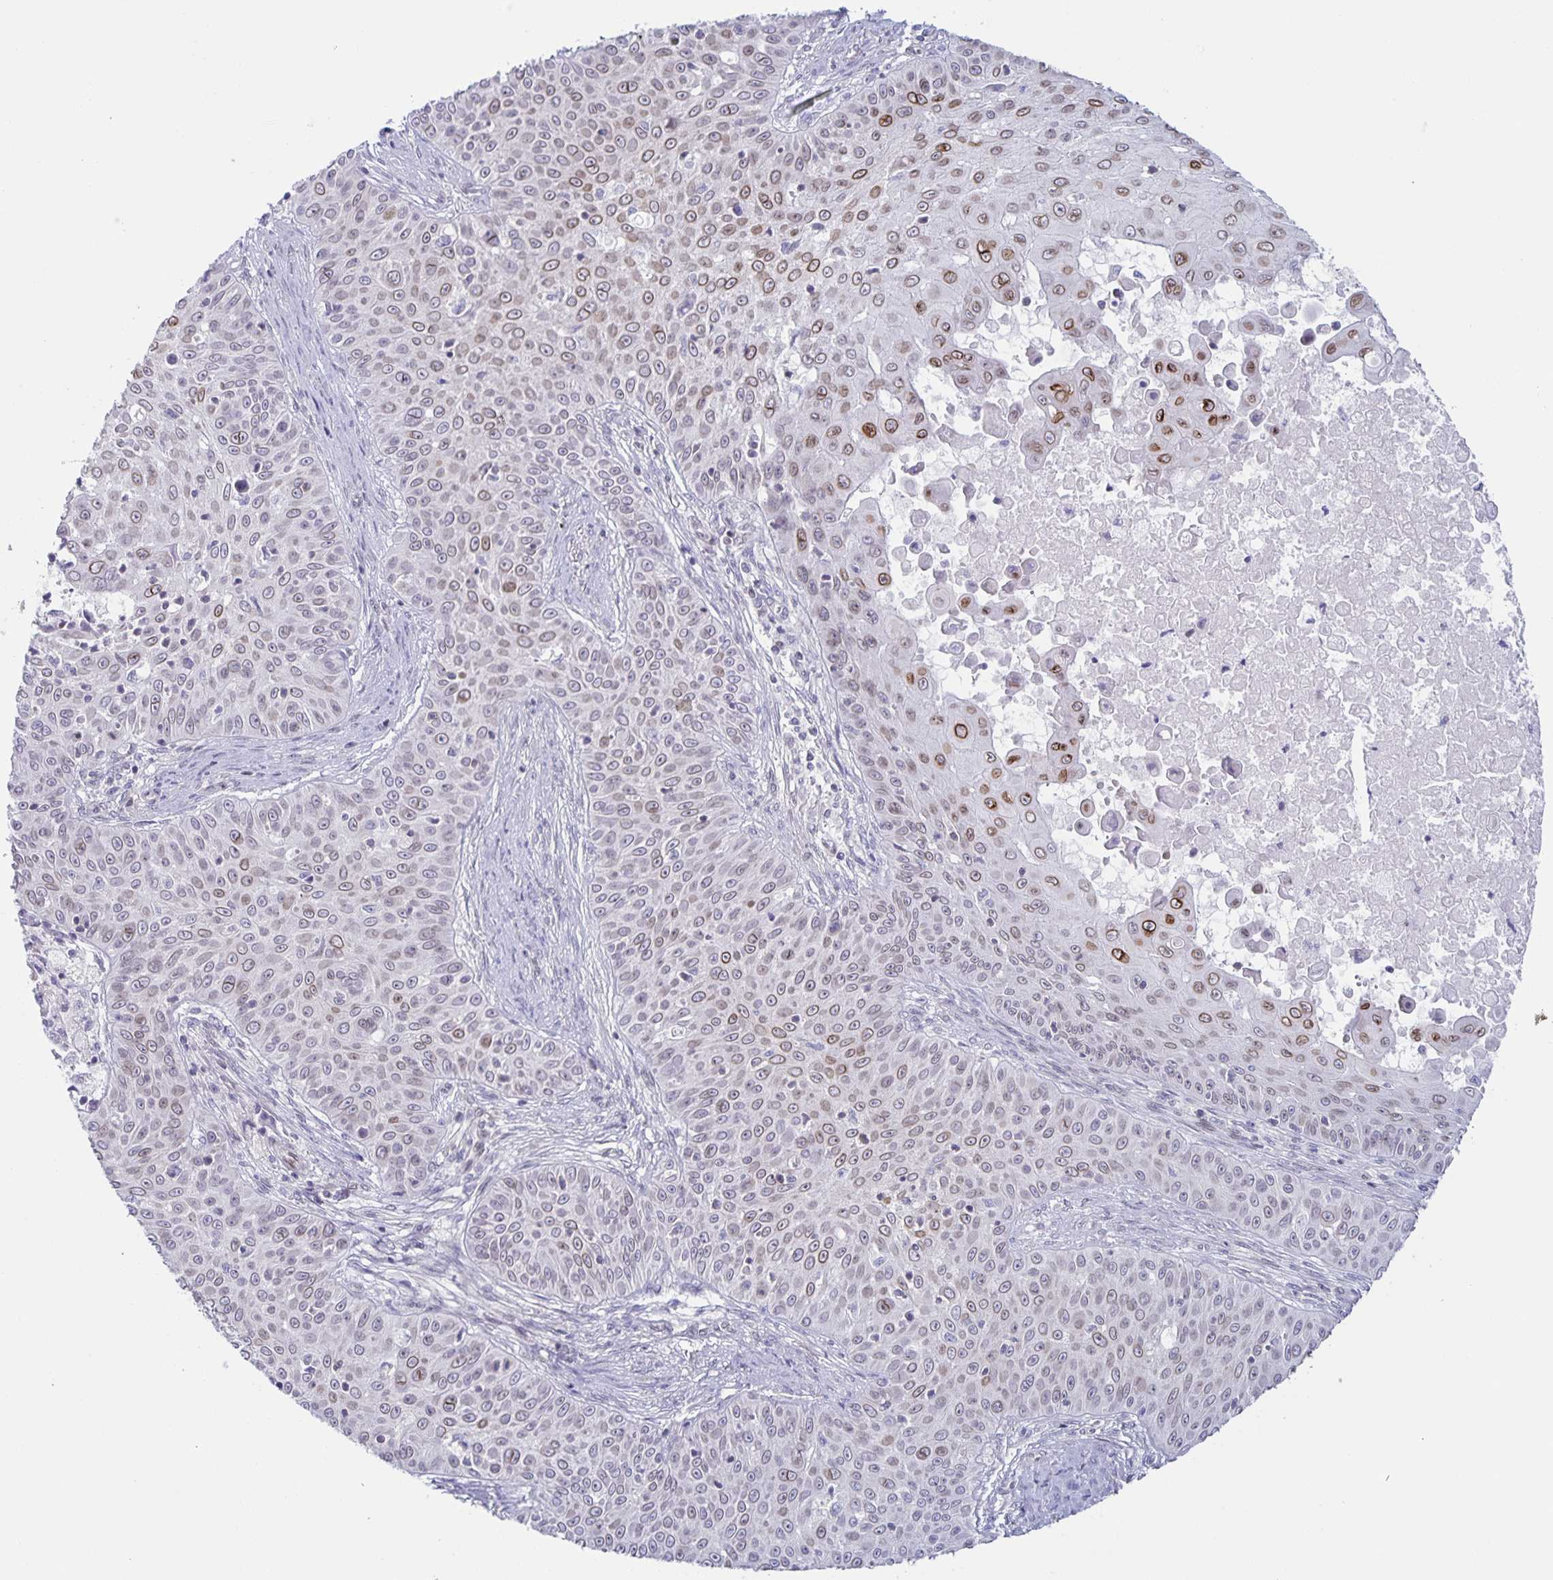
{"staining": {"intensity": "moderate", "quantity": "25%-75%", "location": "cytoplasmic/membranous,nuclear"}, "tissue": "skin cancer", "cell_type": "Tumor cells", "image_type": "cancer", "snomed": [{"axis": "morphology", "description": "Squamous cell carcinoma, NOS"}, {"axis": "topography", "description": "Skin"}], "caption": "Immunohistochemical staining of skin squamous cell carcinoma exhibits moderate cytoplasmic/membranous and nuclear protein staining in approximately 25%-75% of tumor cells.", "gene": "SYNE2", "patient": {"sex": "male", "age": 82}}